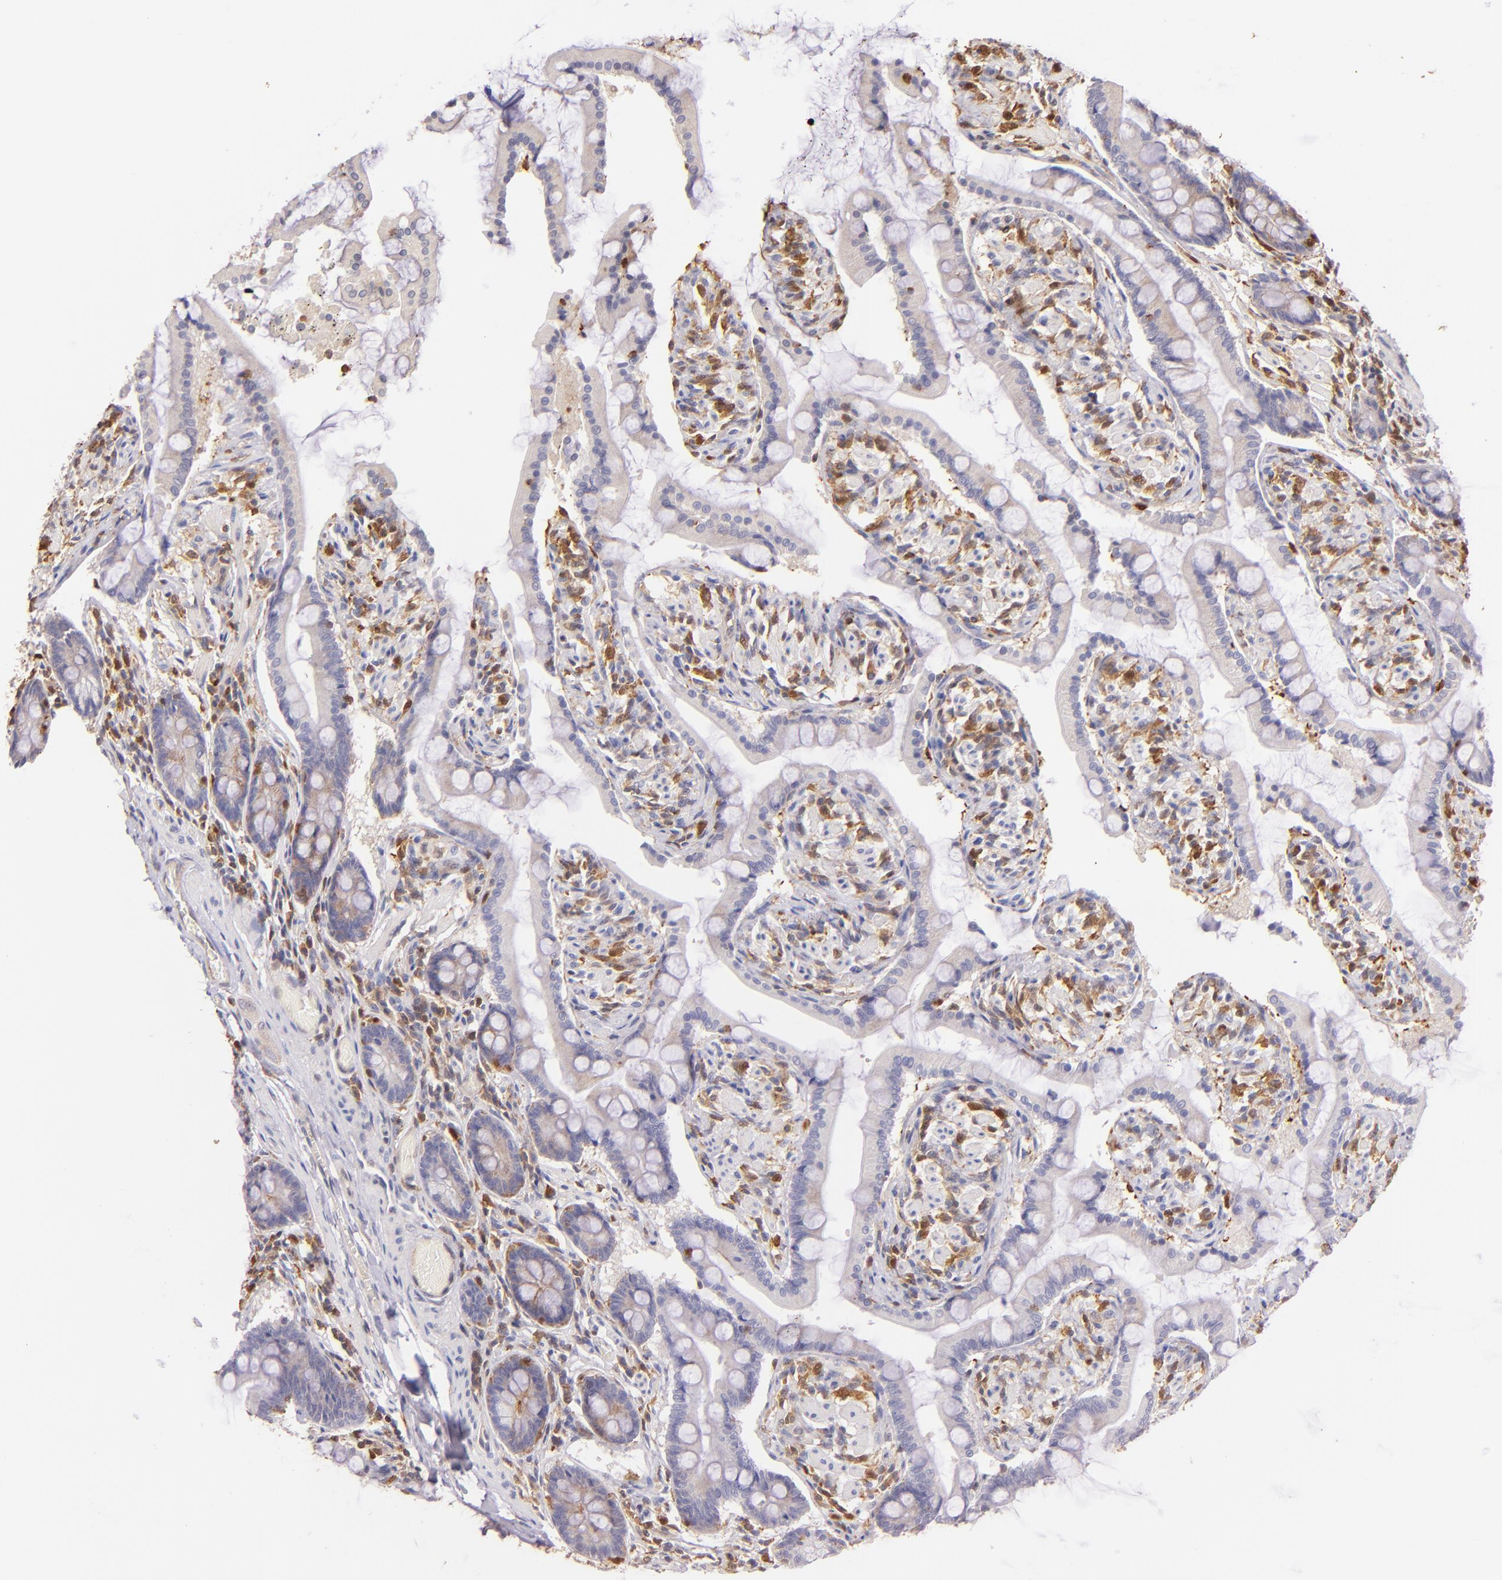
{"staining": {"intensity": "negative", "quantity": "none", "location": "none"}, "tissue": "small intestine", "cell_type": "Glandular cells", "image_type": "normal", "snomed": [{"axis": "morphology", "description": "Normal tissue, NOS"}, {"axis": "topography", "description": "Small intestine"}], "caption": "This is a image of immunohistochemistry (IHC) staining of normal small intestine, which shows no staining in glandular cells. Nuclei are stained in blue.", "gene": "BTK", "patient": {"sex": "male", "age": 41}}